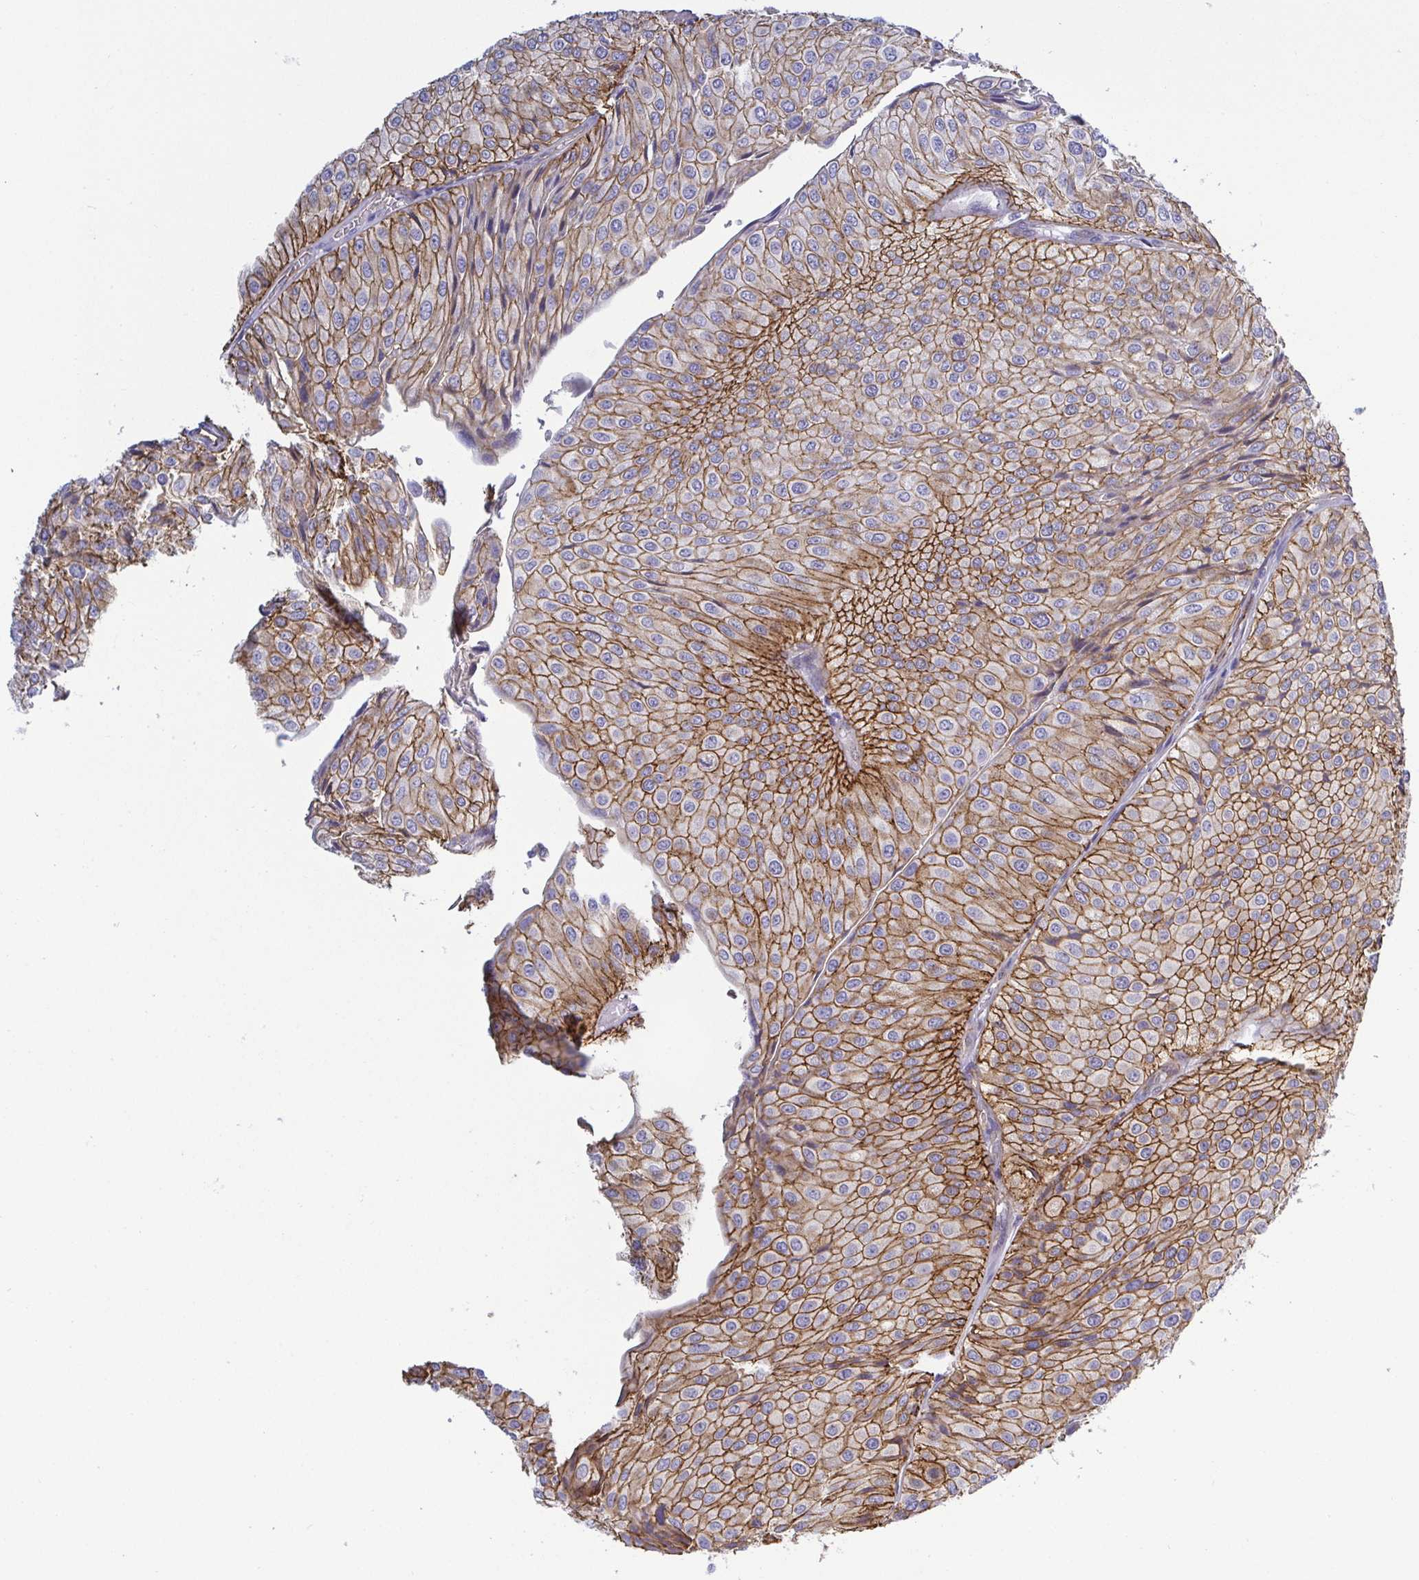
{"staining": {"intensity": "moderate", "quantity": ">75%", "location": "cytoplasmic/membranous"}, "tissue": "urothelial cancer", "cell_type": "Tumor cells", "image_type": "cancer", "snomed": [{"axis": "morphology", "description": "Urothelial carcinoma, NOS"}, {"axis": "topography", "description": "Urinary bladder"}], "caption": "This micrograph exhibits transitional cell carcinoma stained with immunohistochemistry to label a protein in brown. The cytoplasmic/membranous of tumor cells show moderate positivity for the protein. Nuclei are counter-stained blue.", "gene": "LIMA1", "patient": {"sex": "male", "age": 67}}